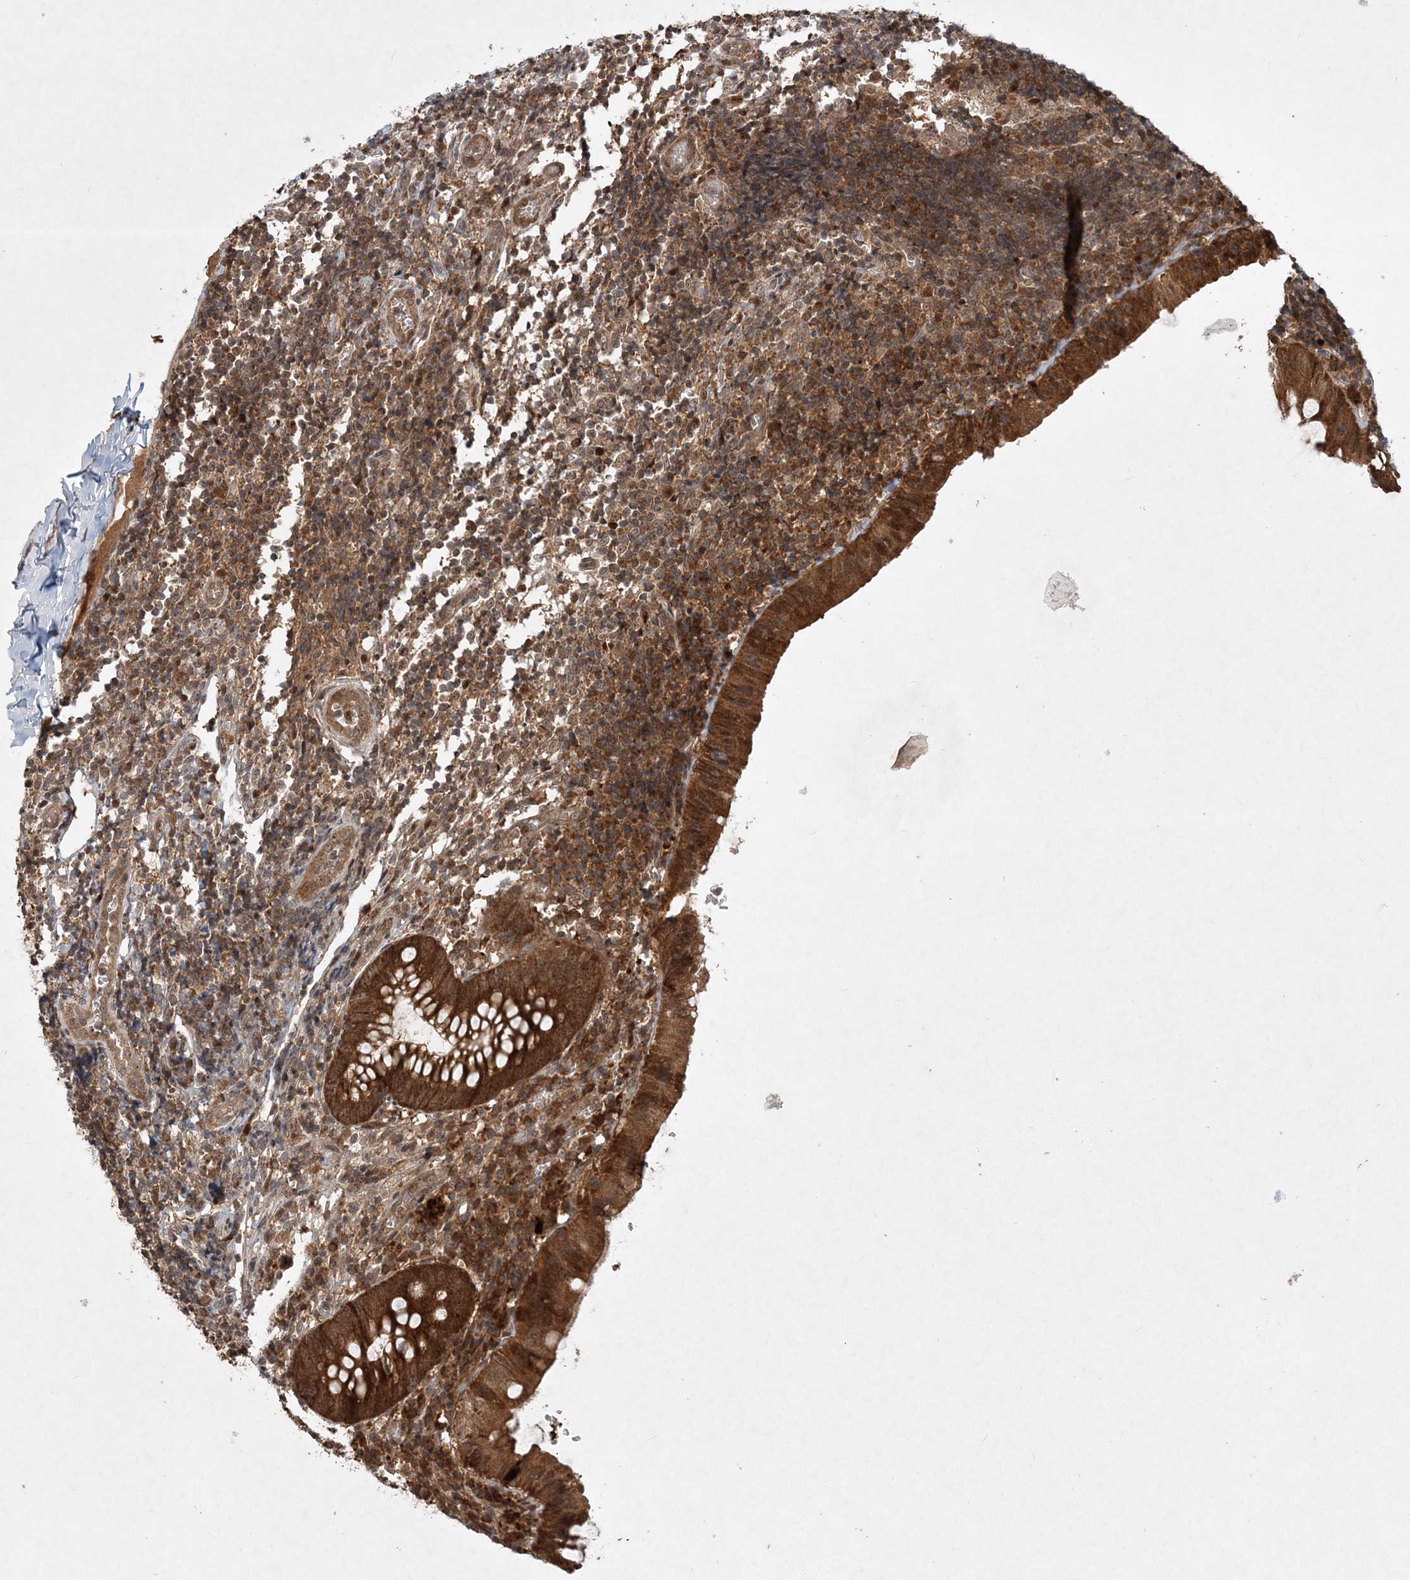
{"staining": {"intensity": "strong", "quantity": ">75%", "location": "cytoplasmic/membranous"}, "tissue": "appendix", "cell_type": "Glandular cells", "image_type": "normal", "snomed": [{"axis": "morphology", "description": "Normal tissue, NOS"}, {"axis": "topography", "description": "Appendix"}], "caption": "Immunohistochemical staining of benign appendix exhibits high levels of strong cytoplasmic/membranous staining in approximately >75% of glandular cells.", "gene": "UBR3", "patient": {"sex": "male", "age": 8}}